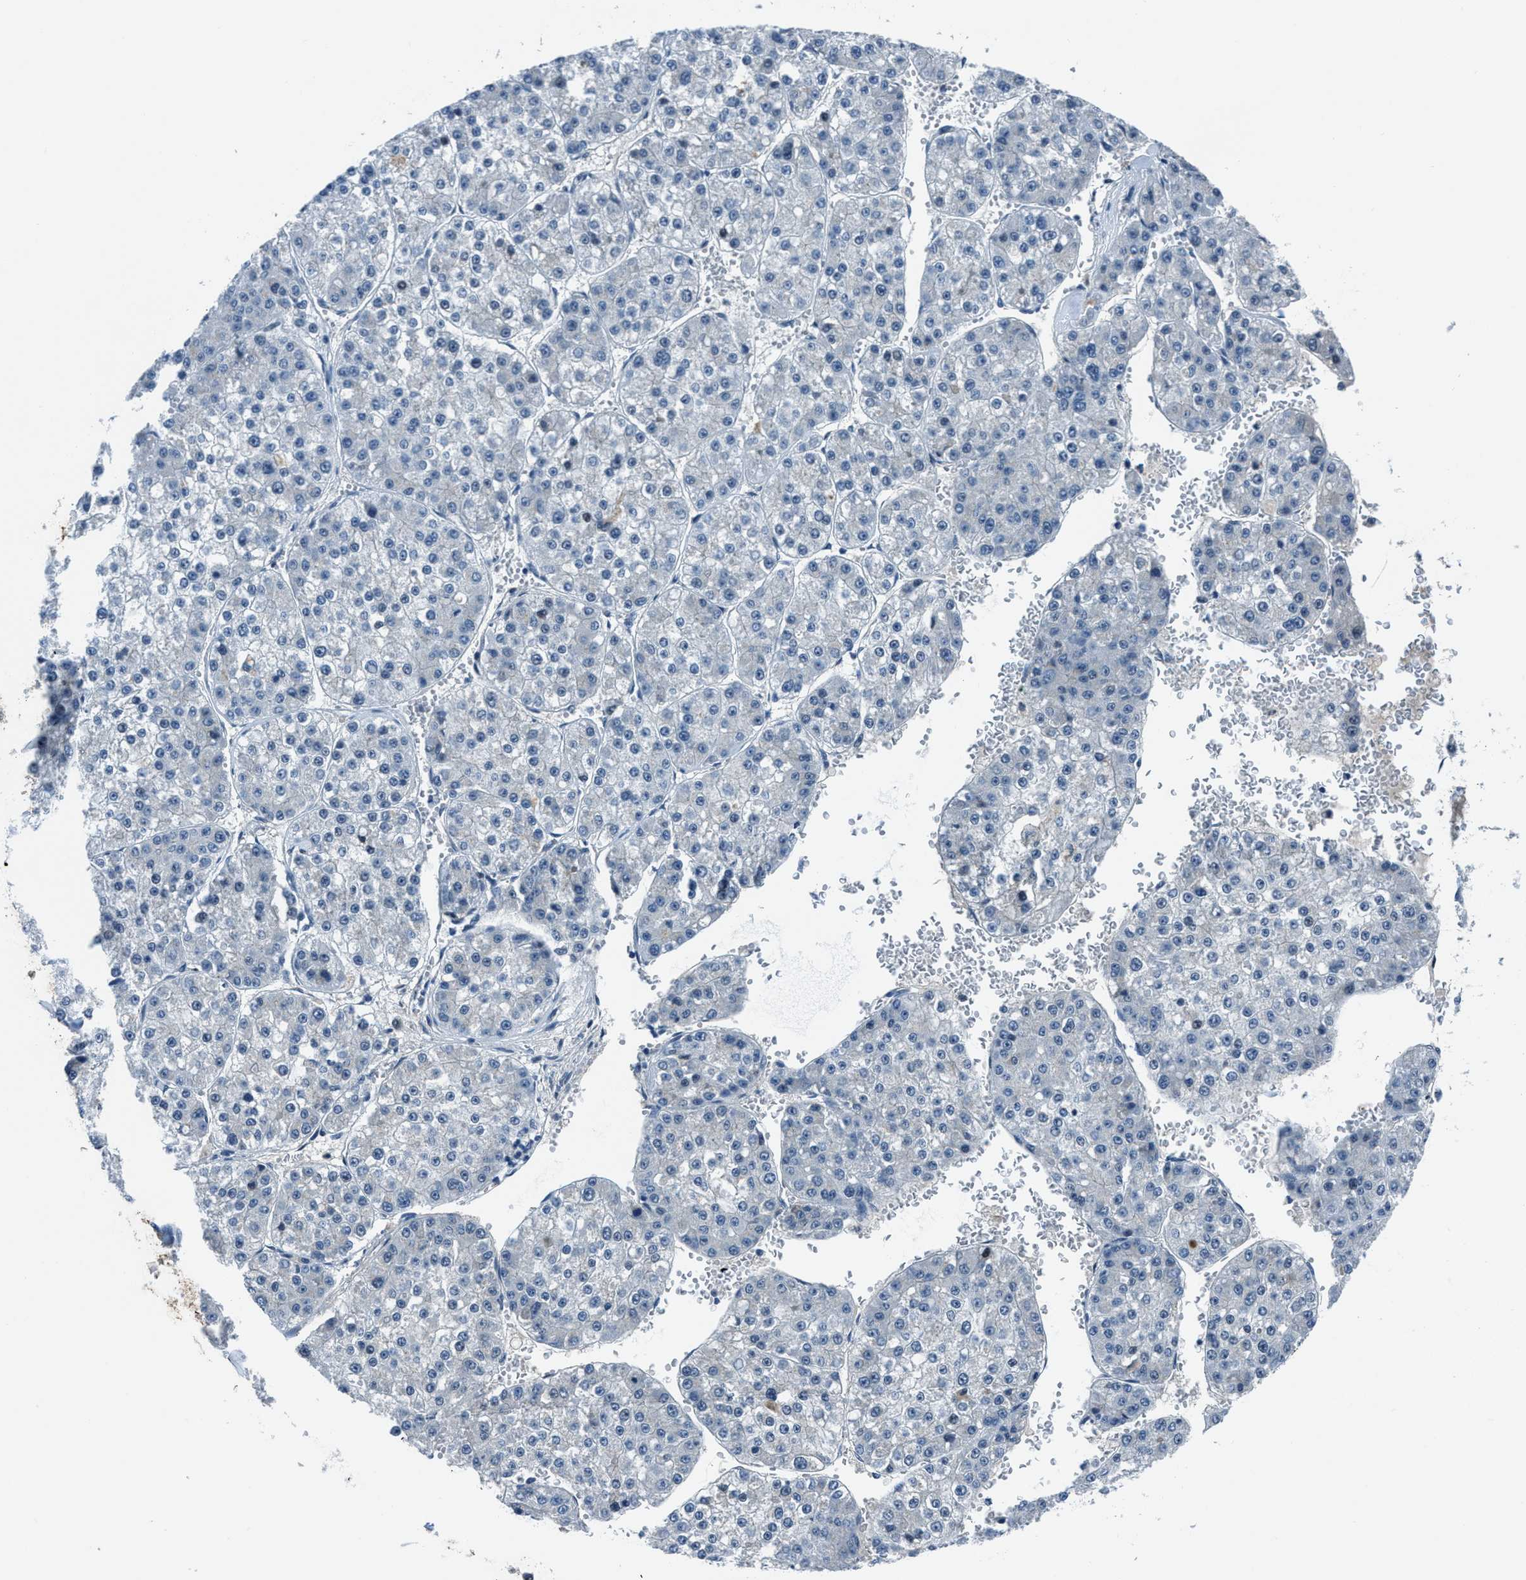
{"staining": {"intensity": "negative", "quantity": "none", "location": "none"}, "tissue": "liver cancer", "cell_type": "Tumor cells", "image_type": "cancer", "snomed": [{"axis": "morphology", "description": "Carcinoma, Hepatocellular, NOS"}, {"axis": "topography", "description": "Liver"}], "caption": "High power microscopy photomicrograph of an immunohistochemistry (IHC) image of liver cancer (hepatocellular carcinoma), revealing no significant positivity in tumor cells. Nuclei are stained in blue.", "gene": "DUSP19", "patient": {"sex": "female", "age": 73}}